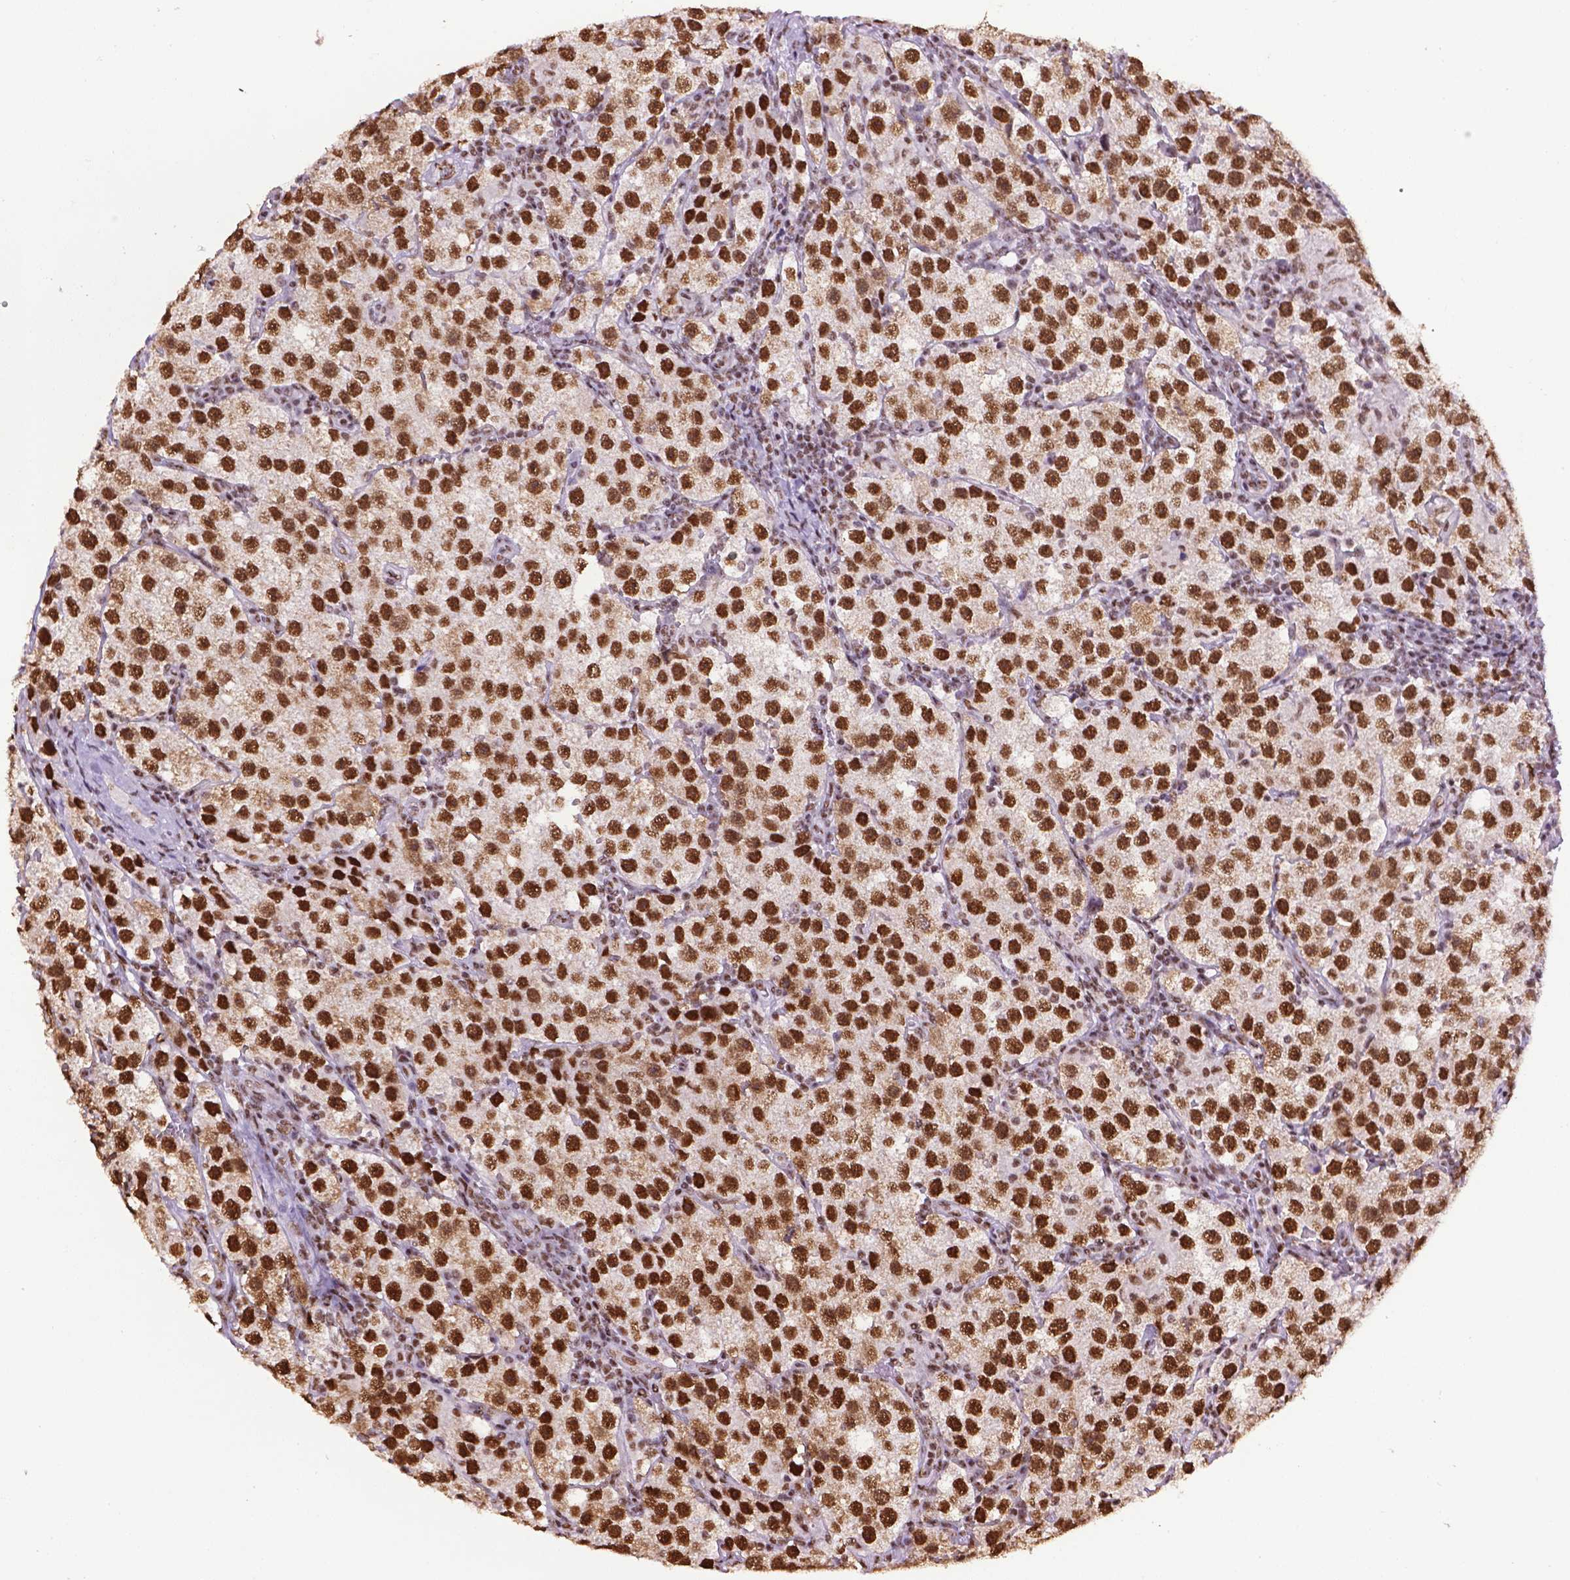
{"staining": {"intensity": "strong", "quantity": ">75%", "location": "nuclear"}, "tissue": "testis cancer", "cell_type": "Tumor cells", "image_type": "cancer", "snomed": [{"axis": "morphology", "description": "Seminoma, NOS"}, {"axis": "topography", "description": "Testis"}], "caption": "Strong nuclear staining is seen in approximately >75% of tumor cells in testis cancer.", "gene": "CCAR2", "patient": {"sex": "male", "age": 37}}